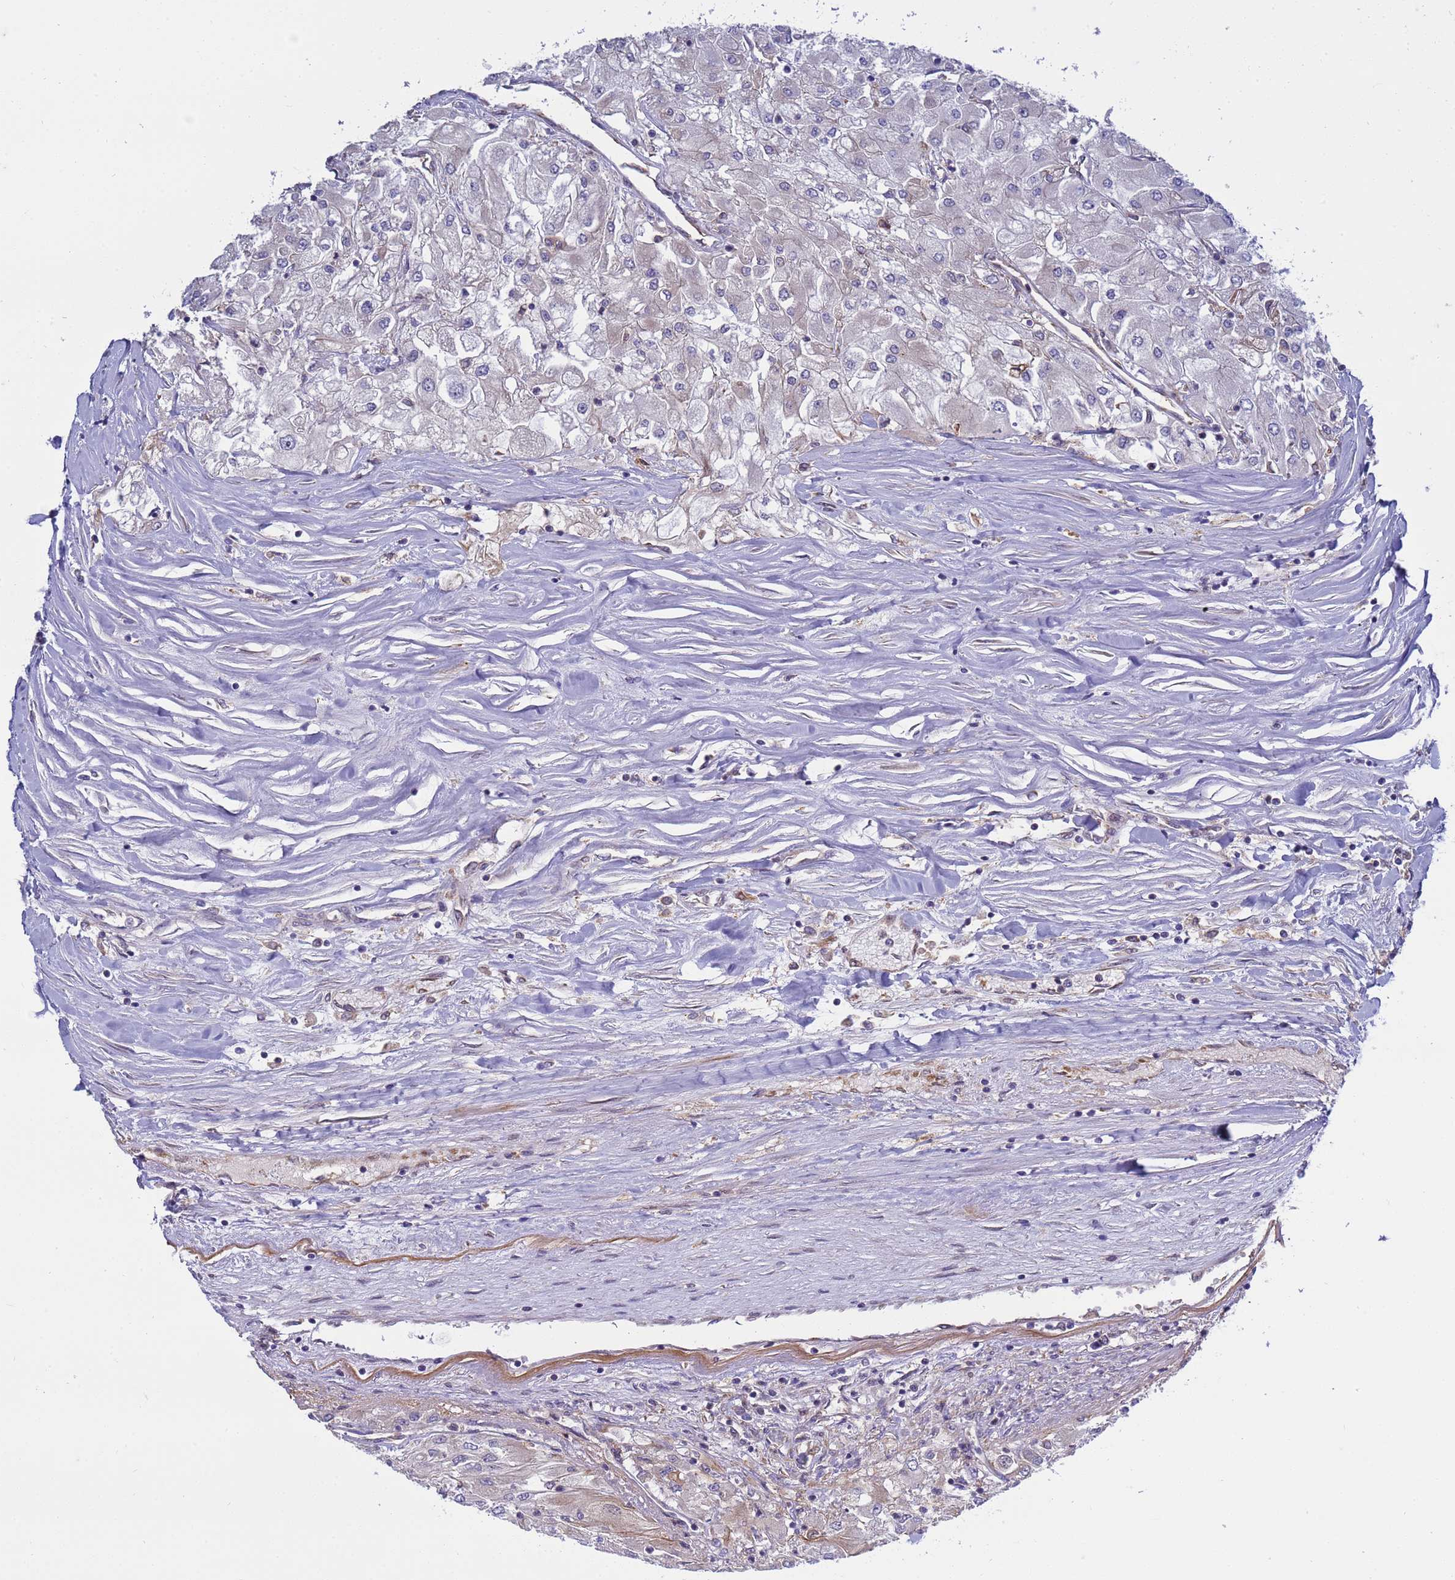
{"staining": {"intensity": "negative", "quantity": "none", "location": "none"}, "tissue": "renal cancer", "cell_type": "Tumor cells", "image_type": "cancer", "snomed": [{"axis": "morphology", "description": "Adenocarcinoma, NOS"}, {"axis": "topography", "description": "Kidney"}], "caption": "Tumor cells are negative for protein expression in human renal cancer (adenocarcinoma).", "gene": "RAPGEF4", "patient": {"sex": "male", "age": 80}}